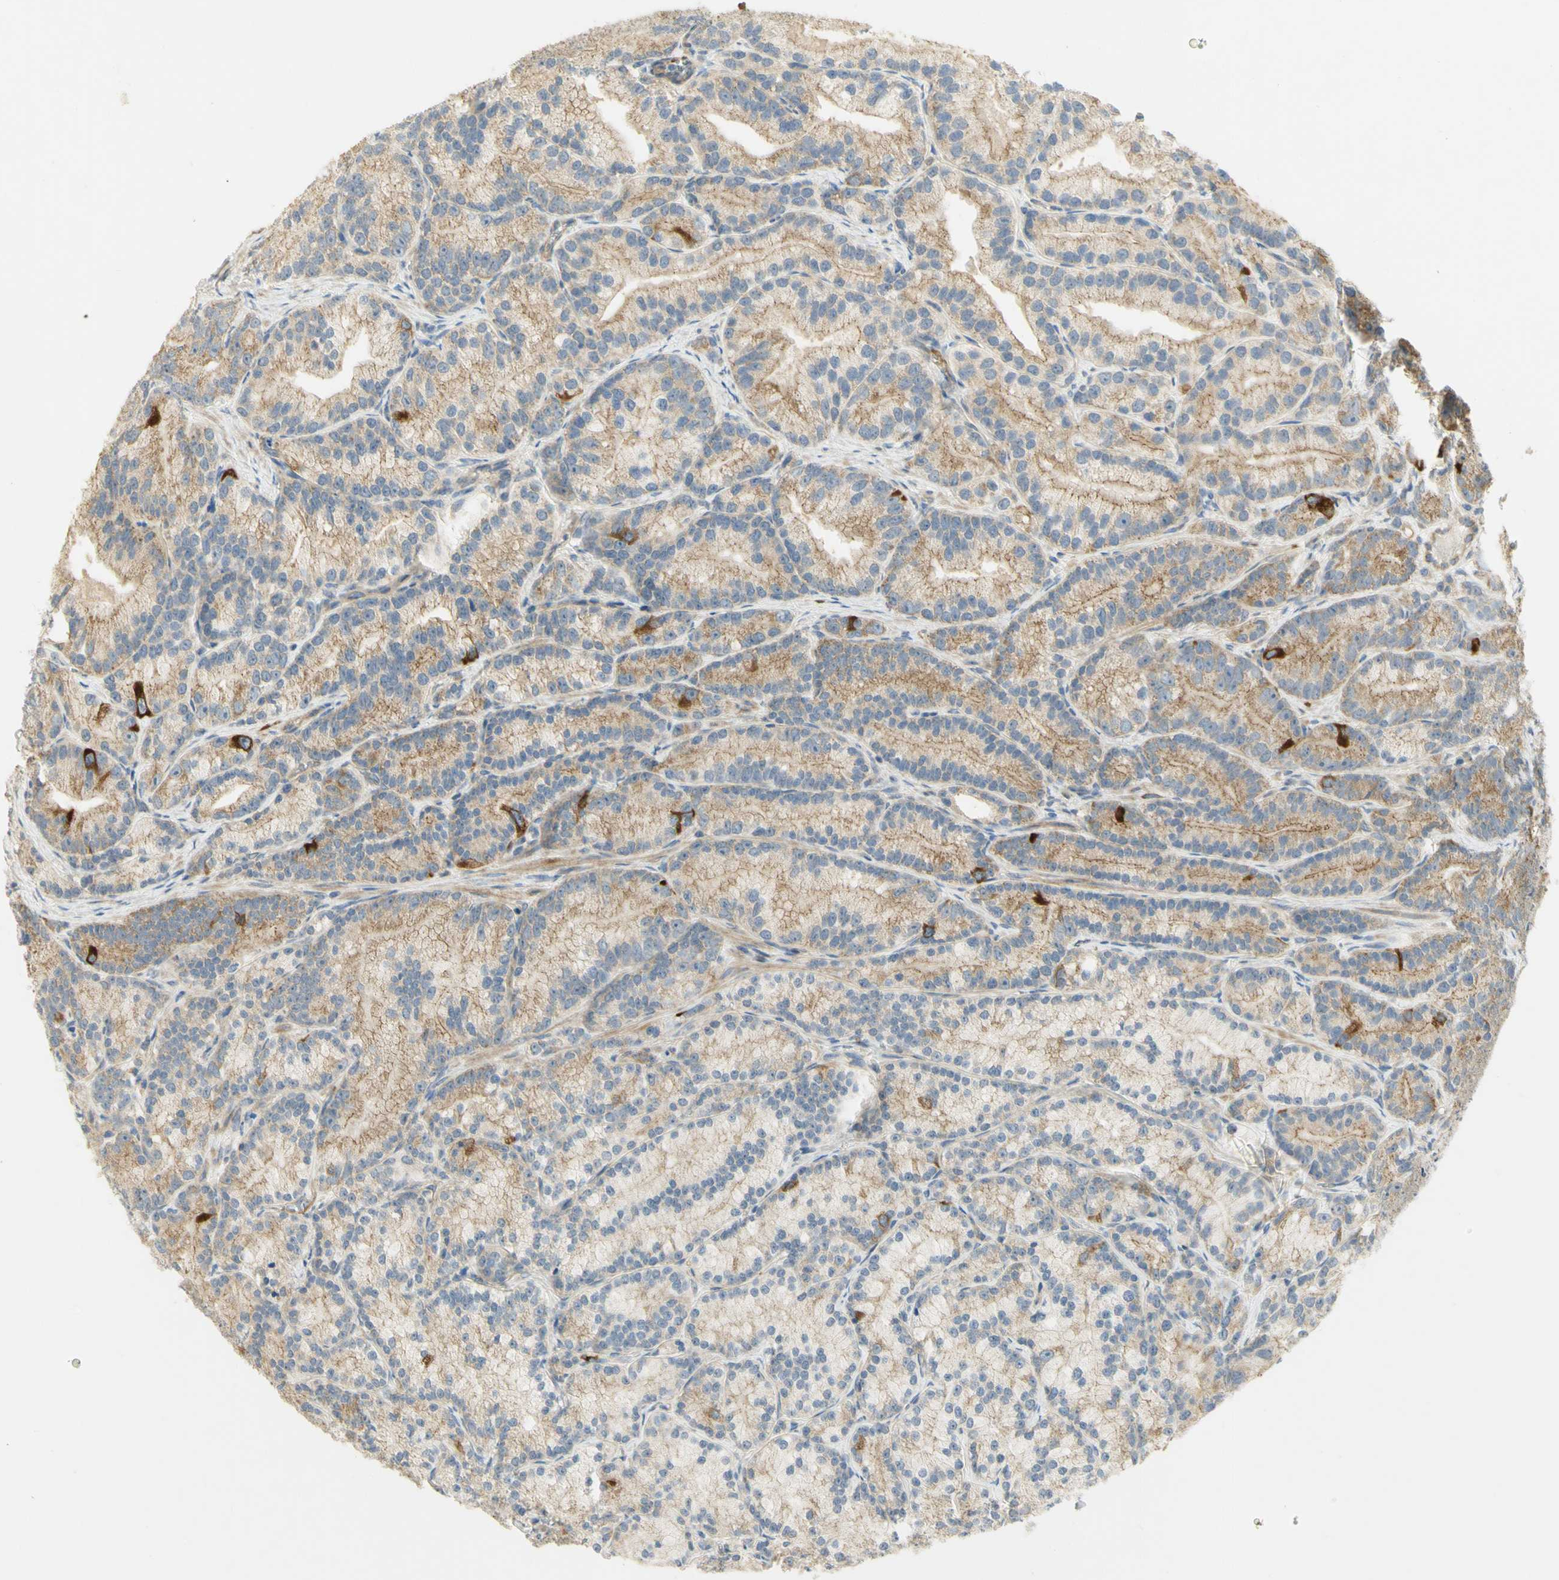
{"staining": {"intensity": "moderate", "quantity": ">75%", "location": "cytoplasmic/membranous"}, "tissue": "prostate cancer", "cell_type": "Tumor cells", "image_type": "cancer", "snomed": [{"axis": "morphology", "description": "Adenocarcinoma, Low grade"}, {"axis": "topography", "description": "Prostate"}], "caption": "Protein expression analysis of human prostate low-grade adenocarcinoma reveals moderate cytoplasmic/membranous staining in approximately >75% of tumor cells.", "gene": "KIF11", "patient": {"sex": "male", "age": 89}}